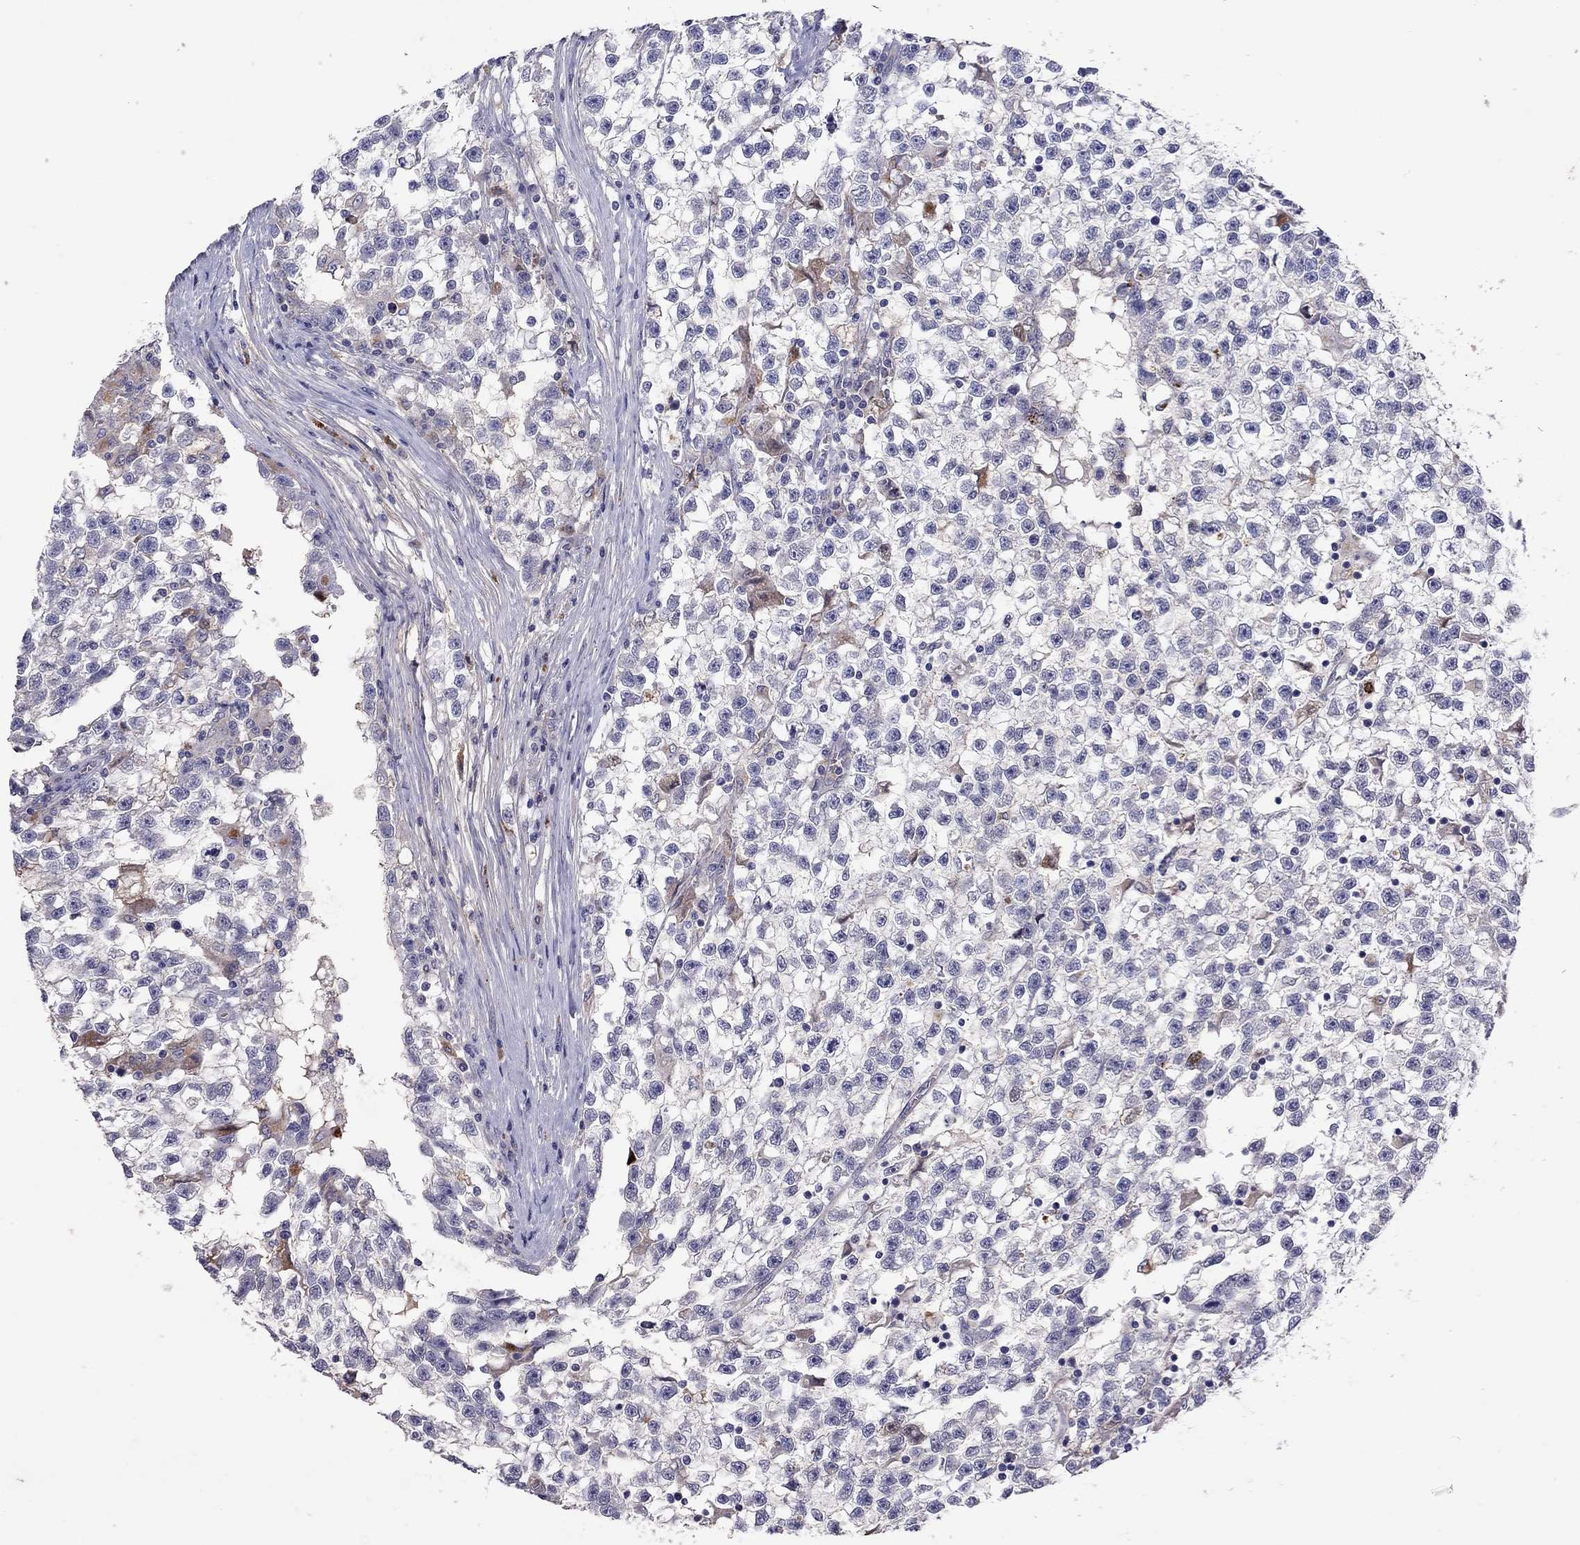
{"staining": {"intensity": "negative", "quantity": "none", "location": "none"}, "tissue": "testis cancer", "cell_type": "Tumor cells", "image_type": "cancer", "snomed": [{"axis": "morphology", "description": "Seminoma, NOS"}, {"axis": "topography", "description": "Testis"}], "caption": "Immunohistochemistry photomicrograph of testis cancer (seminoma) stained for a protein (brown), which reveals no expression in tumor cells.", "gene": "SERPINA3", "patient": {"sex": "male", "age": 31}}